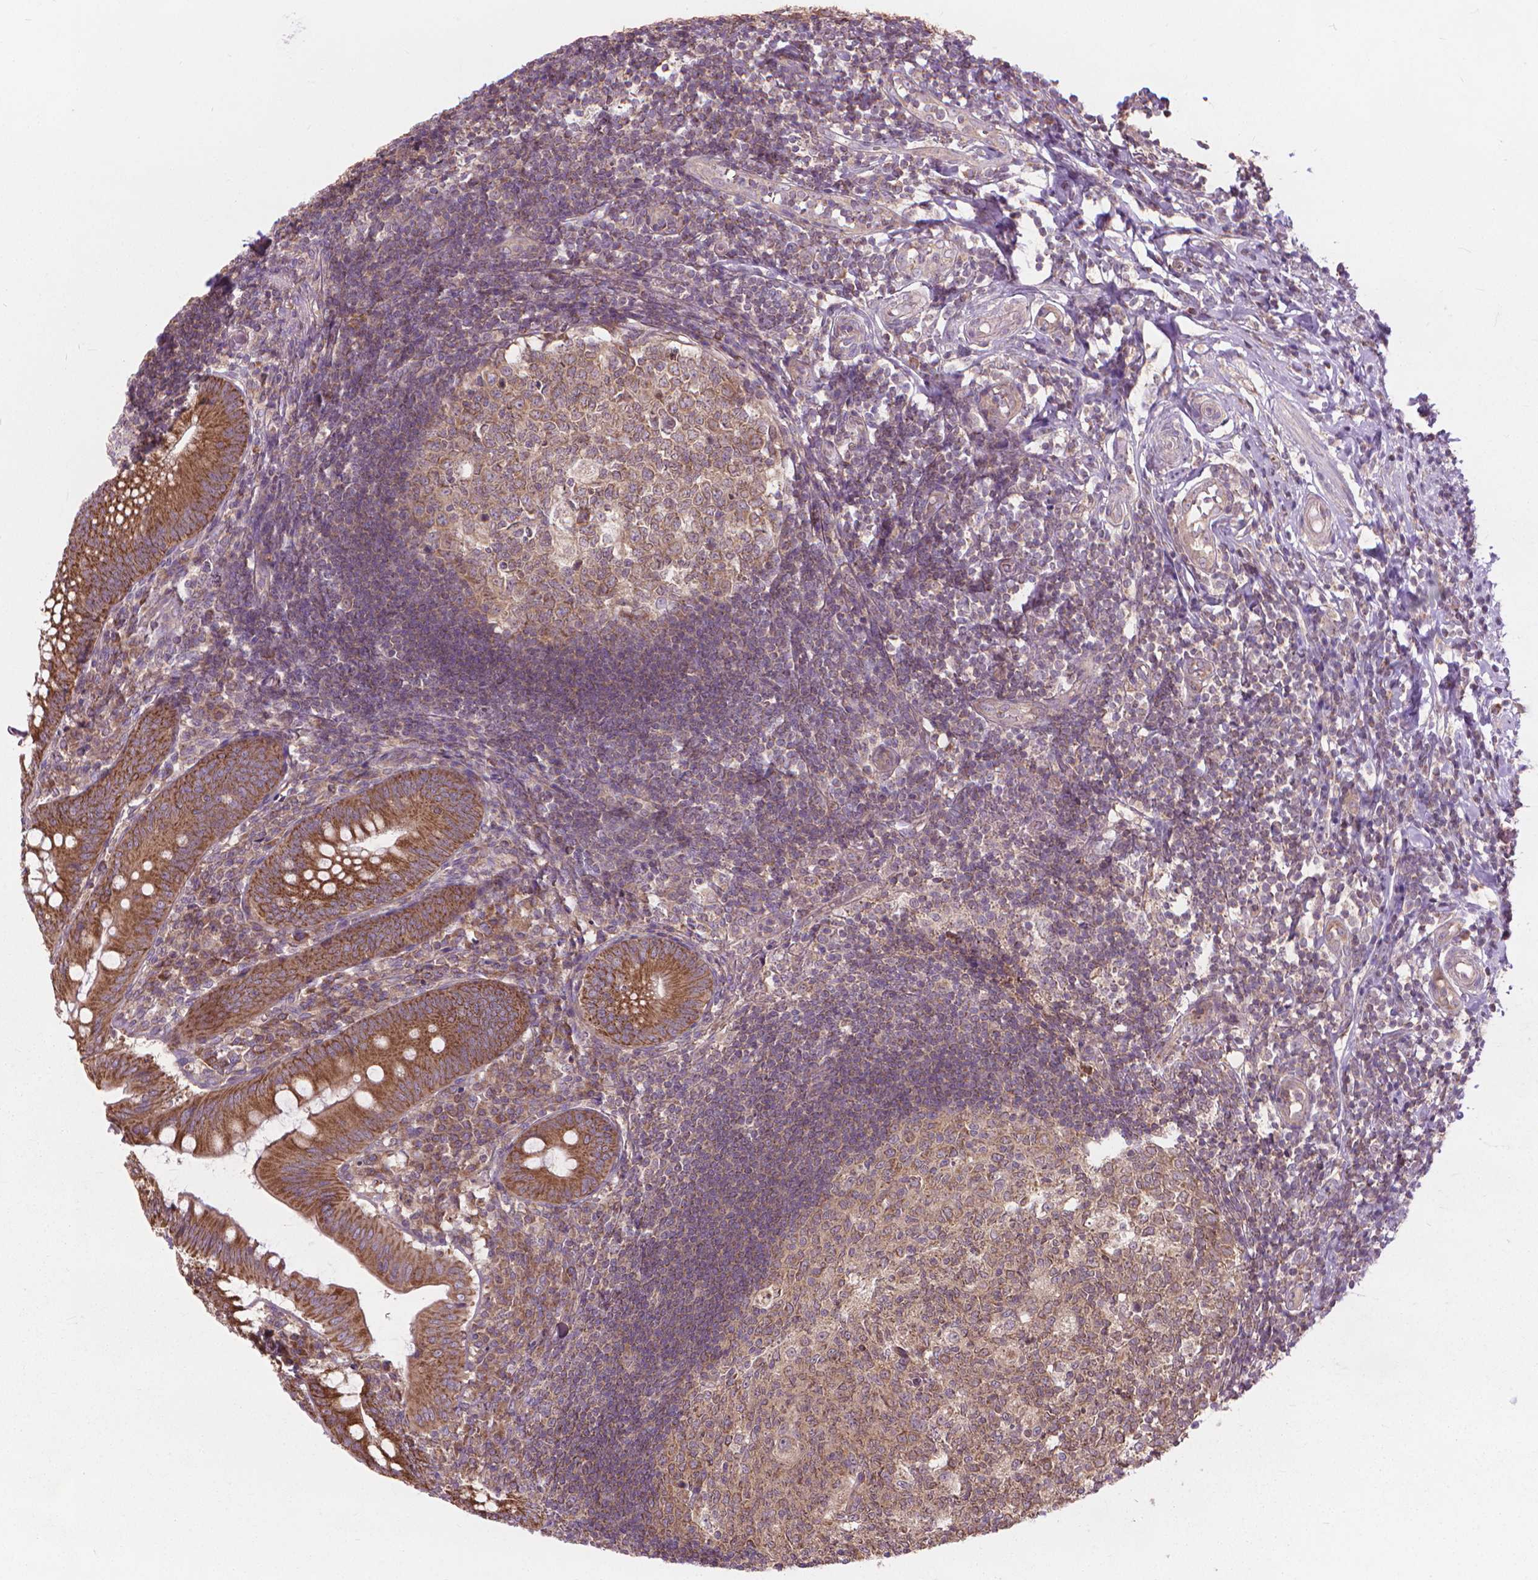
{"staining": {"intensity": "strong", "quantity": ">75%", "location": "cytoplasmic/membranous"}, "tissue": "appendix", "cell_type": "Glandular cells", "image_type": "normal", "snomed": [{"axis": "morphology", "description": "Normal tissue, NOS"}, {"axis": "morphology", "description": "Inflammation, NOS"}, {"axis": "topography", "description": "Appendix"}], "caption": "This histopathology image reveals IHC staining of normal human appendix, with high strong cytoplasmic/membranous staining in about >75% of glandular cells.", "gene": "NUDT1", "patient": {"sex": "male", "age": 16}}